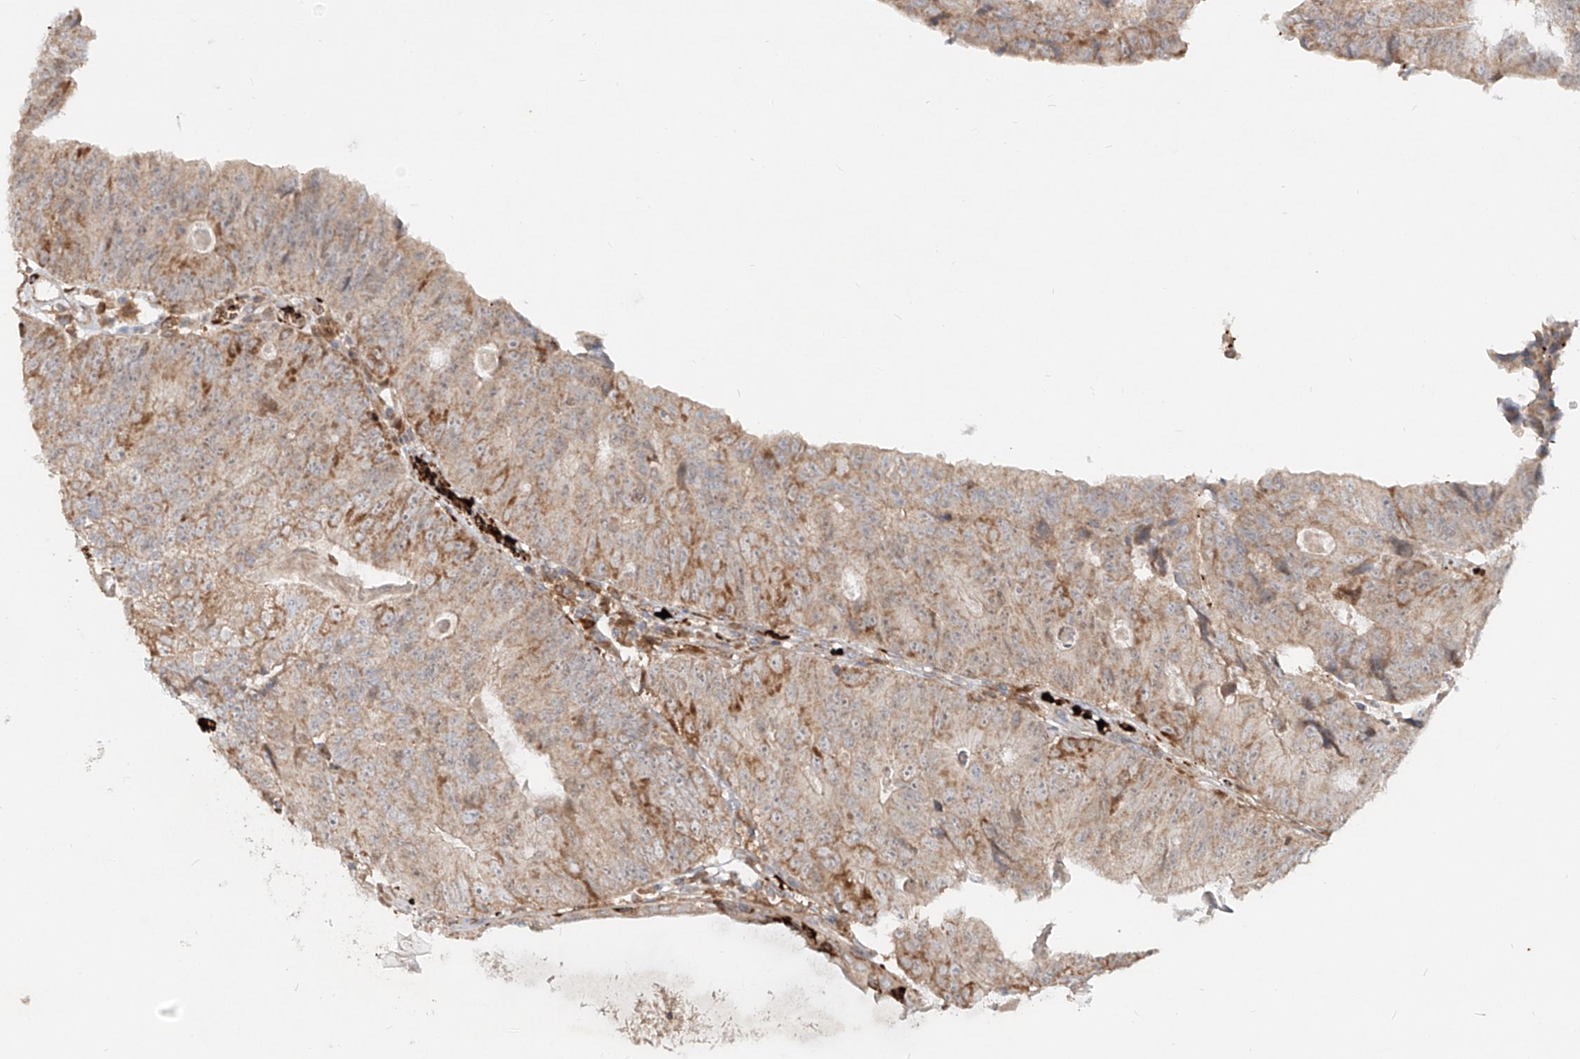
{"staining": {"intensity": "weak", "quantity": ">75%", "location": "cytoplasmic/membranous,nuclear"}, "tissue": "colorectal cancer", "cell_type": "Tumor cells", "image_type": "cancer", "snomed": [{"axis": "morphology", "description": "Adenocarcinoma, NOS"}, {"axis": "topography", "description": "Colon"}], "caption": "DAB (3,3'-diaminobenzidine) immunohistochemical staining of colorectal adenocarcinoma shows weak cytoplasmic/membranous and nuclear protein positivity in approximately >75% of tumor cells. (Stains: DAB in brown, nuclei in blue, Microscopy: brightfield microscopy at high magnification).", "gene": "FGD2", "patient": {"sex": "female", "age": 67}}